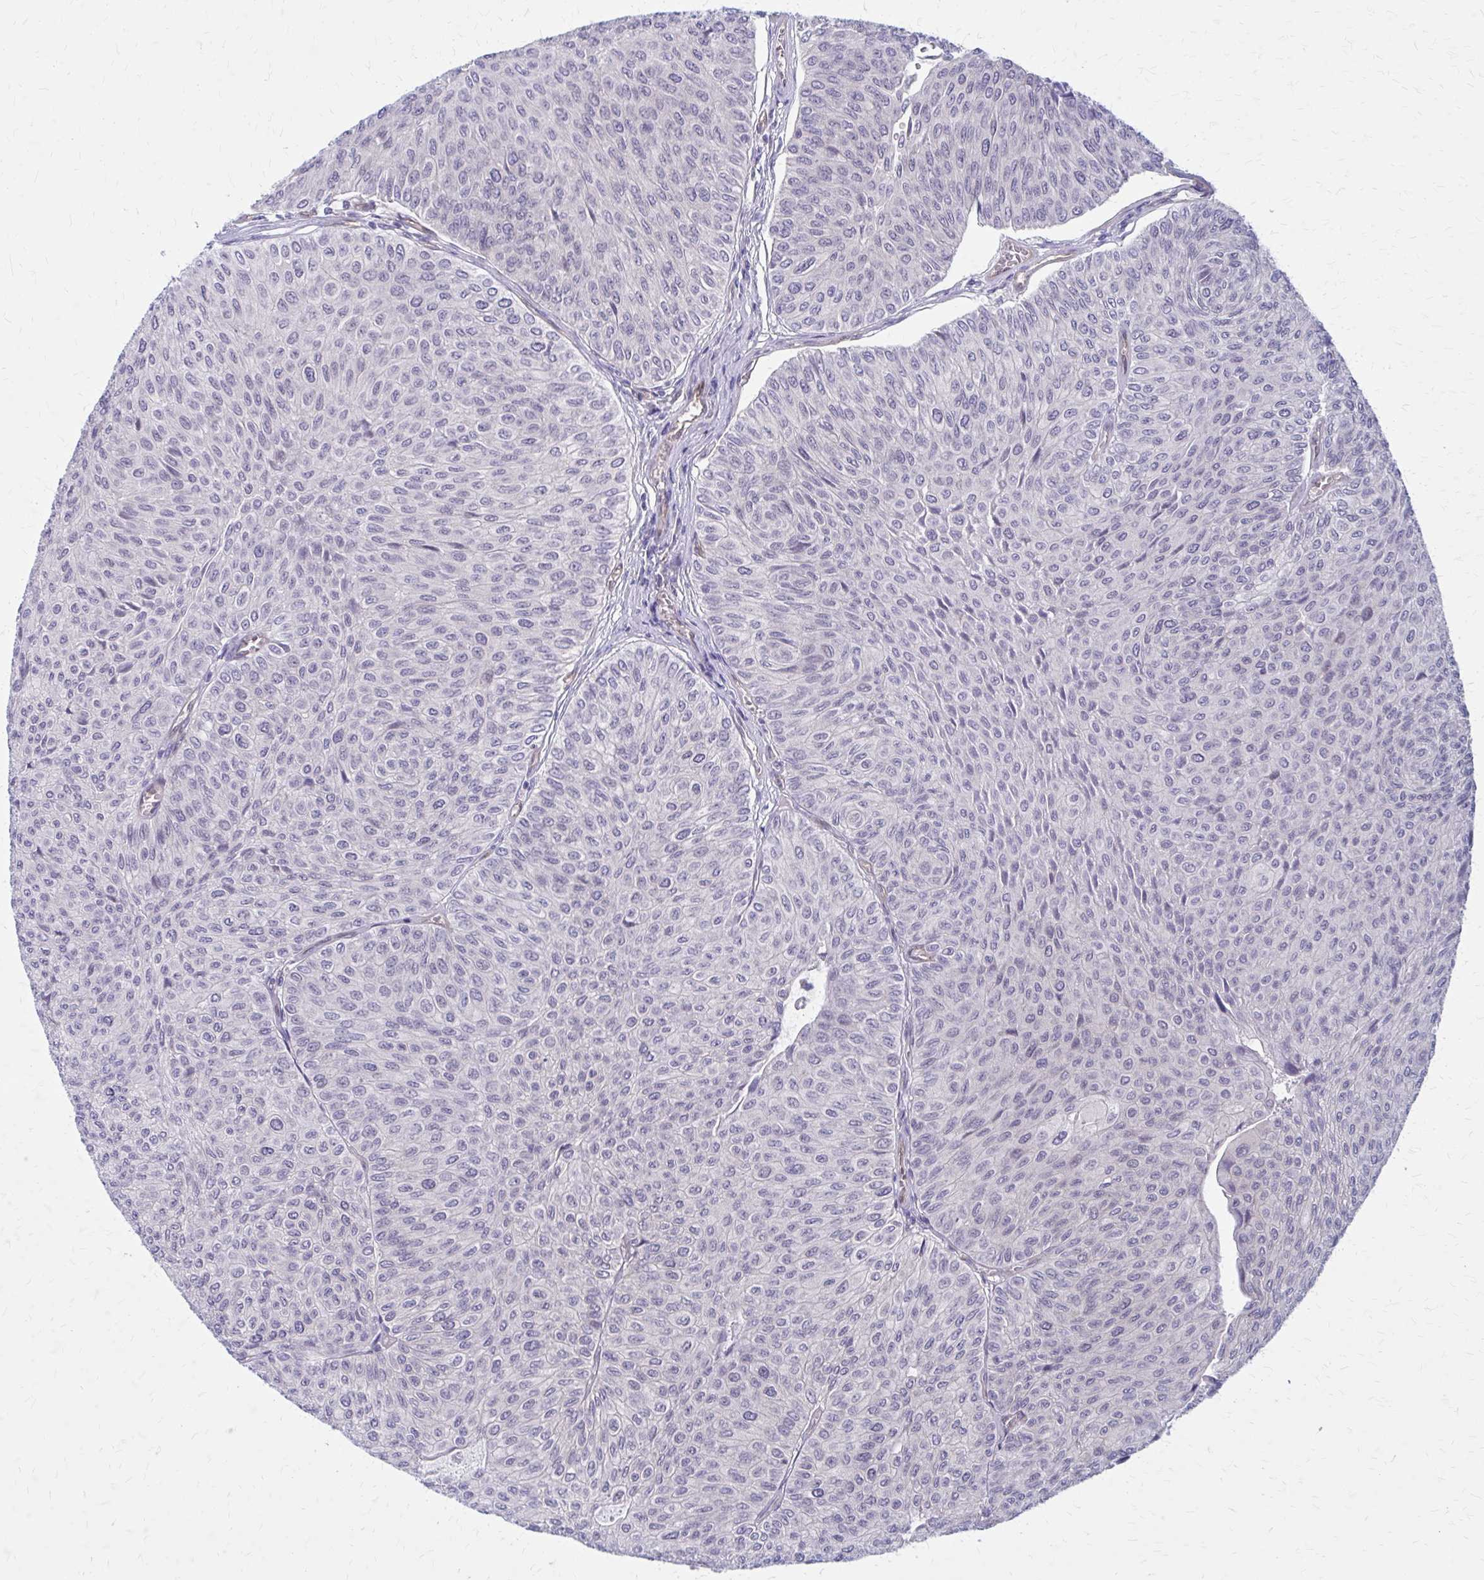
{"staining": {"intensity": "negative", "quantity": "none", "location": "none"}, "tissue": "urothelial cancer", "cell_type": "Tumor cells", "image_type": "cancer", "snomed": [{"axis": "morphology", "description": "Urothelial carcinoma, NOS"}, {"axis": "topography", "description": "Urinary bladder"}], "caption": "Protein analysis of transitional cell carcinoma exhibits no significant expression in tumor cells. (DAB immunohistochemistry (IHC) with hematoxylin counter stain).", "gene": "CLIC2", "patient": {"sex": "male", "age": 59}}